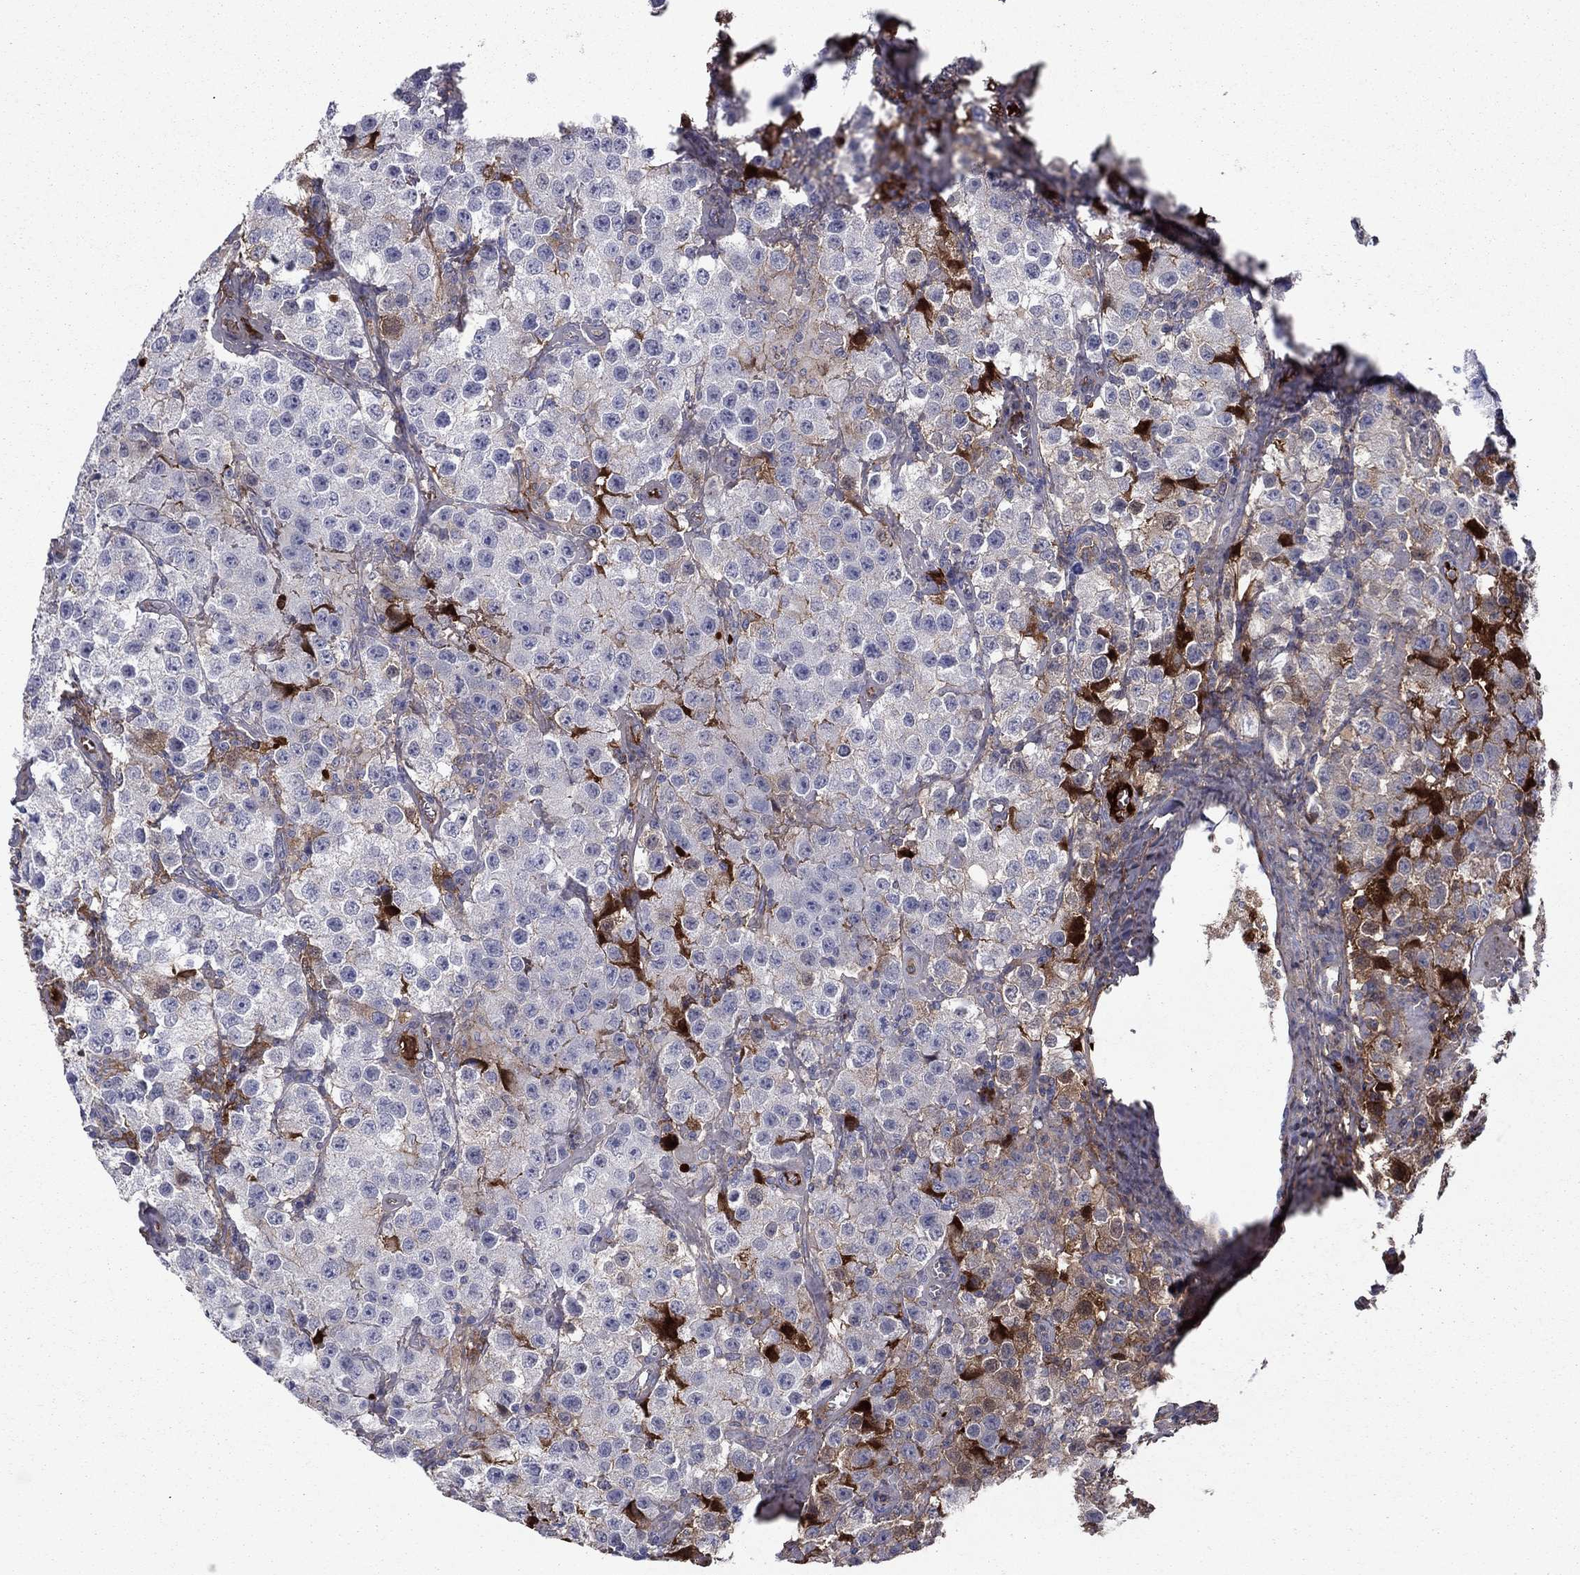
{"staining": {"intensity": "negative", "quantity": "none", "location": "none"}, "tissue": "testis cancer", "cell_type": "Tumor cells", "image_type": "cancer", "snomed": [{"axis": "morphology", "description": "Seminoma, NOS"}, {"axis": "topography", "description": "Testis"}], "caption": "Tumor cells are negative for brown protein staining in testis seminoma.", "gene": "HPX", "patient": {"sex": "male", "age": 52}}